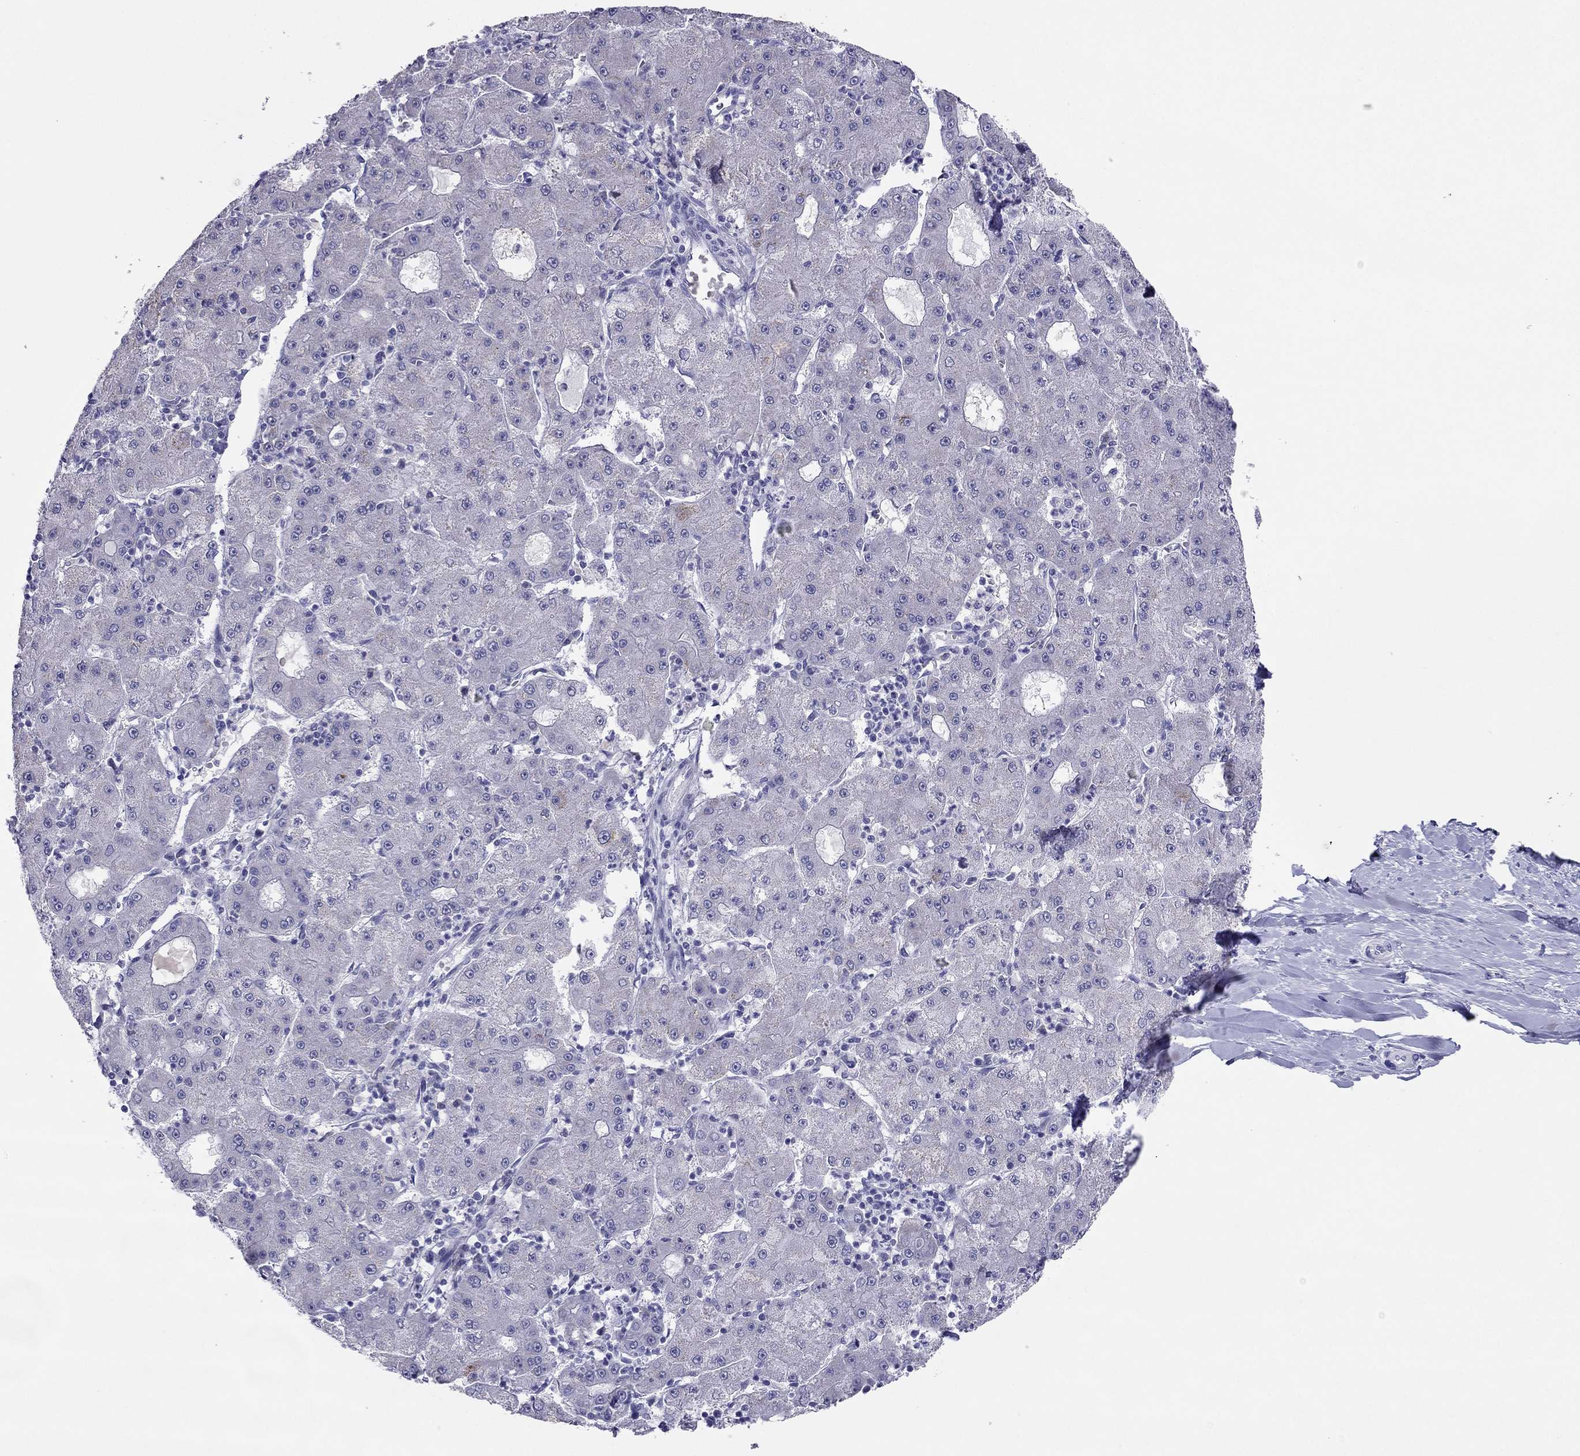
{"staining": {"intensity": "negative", "quantity": "none", "location": "none"}, "tissue": "liver cancer", "cell_type": "Tumor cells", "image_type": "cancer", "snomed": [{"axis": "morphology", "description": "Carcinoma, Hepatocellular, NOS"}, {"axis": "topography", "description": "Liver"}], "caption": "The histopathology image exhibits no significant expression in tumor cells of liver cancer (hepatocellular carcinoma).", "gene": "MAEL", "patient": {"sex": "male", "age": 73}}